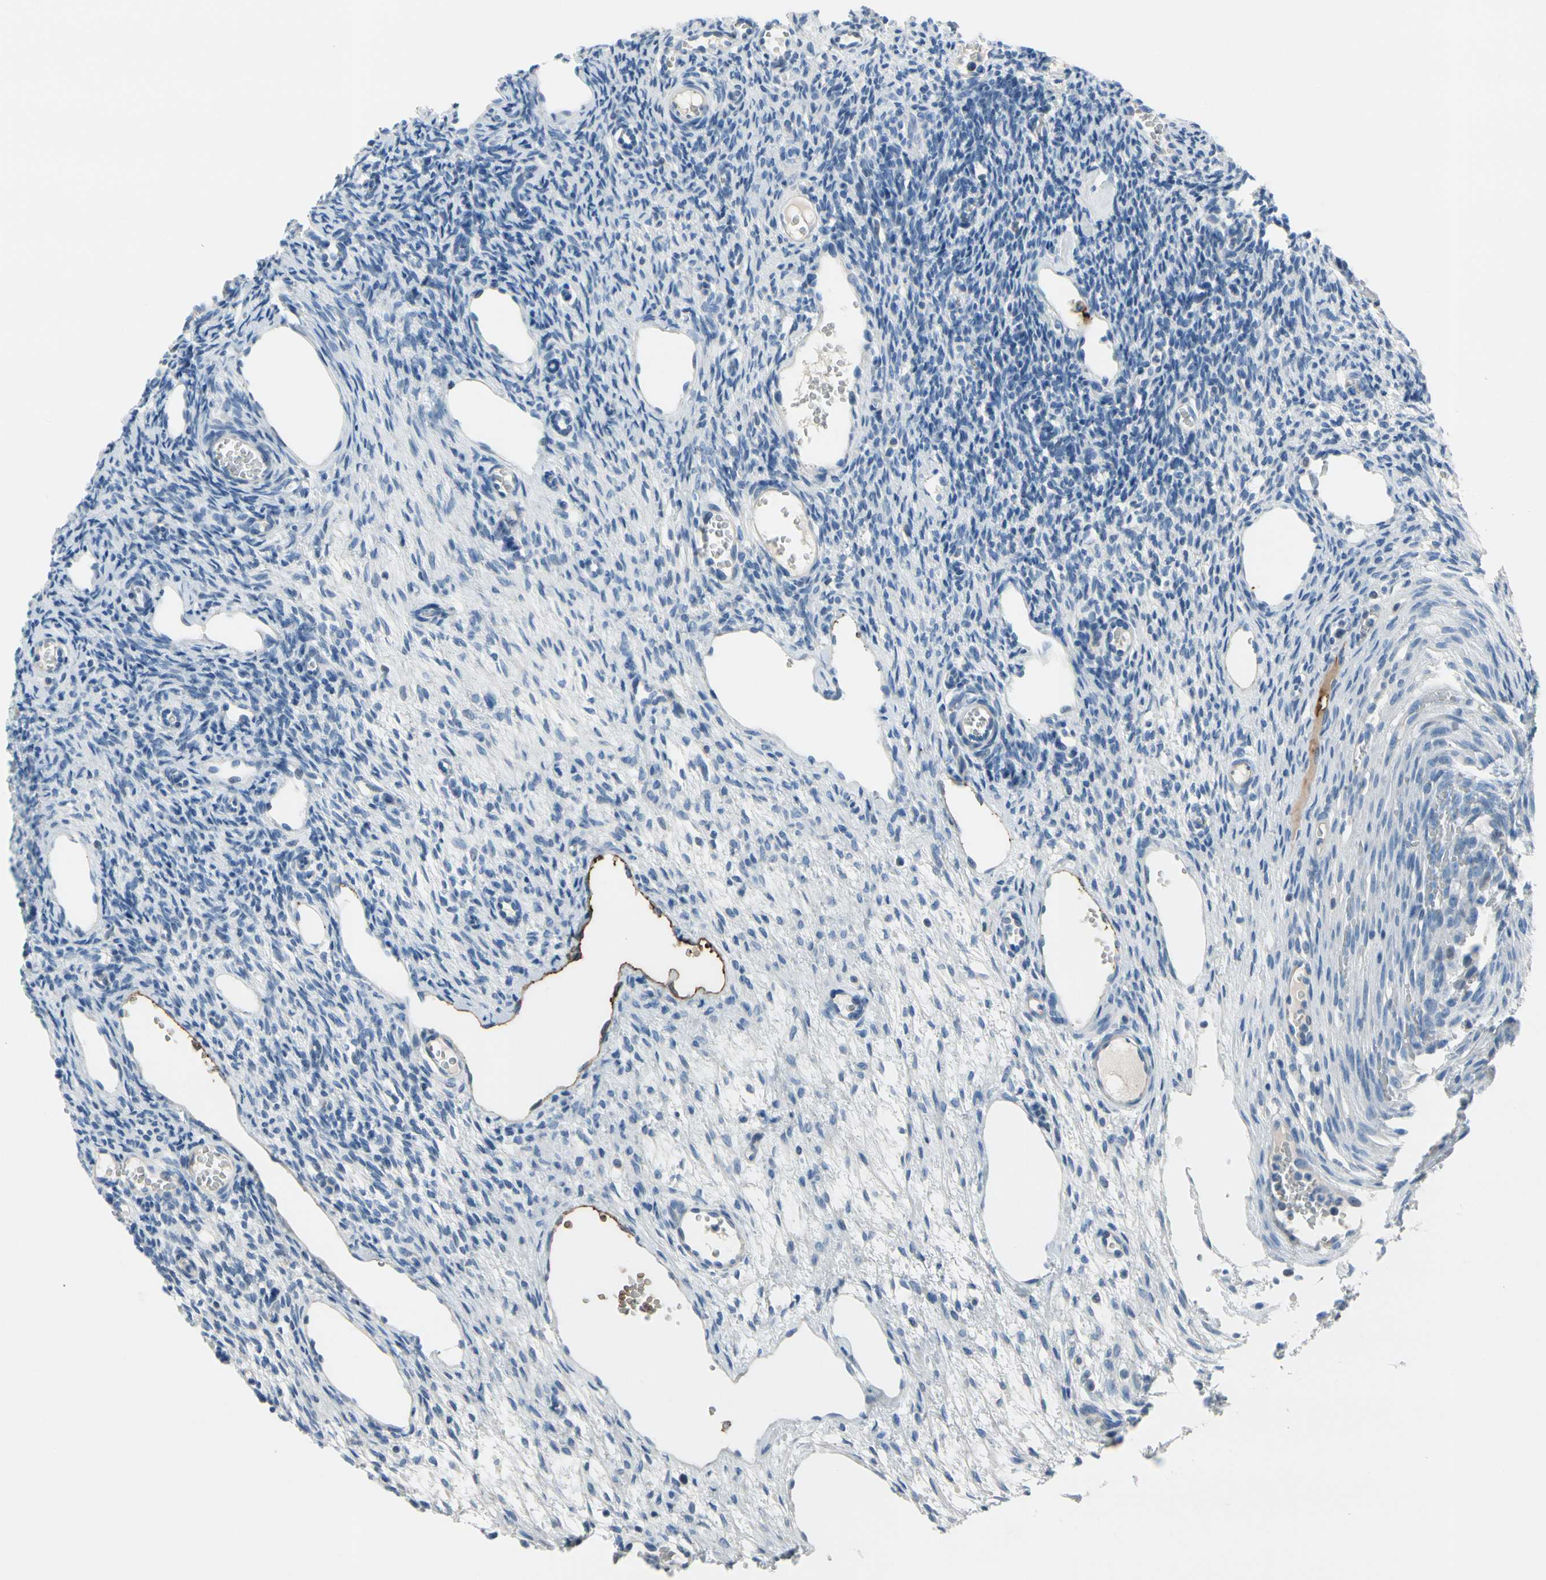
{"staining": {"intensity": "negative", "quantity": "none", "location": "none"}, "tissue": "ovary", "cell_type": "Ovarian stroma cells", "image_type": "normal", "snomed": [{"axis": "morphology", "description": "Normal tissue, NOS"}, {"axis": "topography", "description": "Ovary"}], "caption": "Immunohistochemistry photomicrograph of unremarkable ovary: human ovary stained with DAB exhibits no significant protein staining in ovarian stroma cells. (IHC, brightfield microscopy, high magnification).", "gene": "MUC5B", "patient": {"sex": "female", "age": 33}}